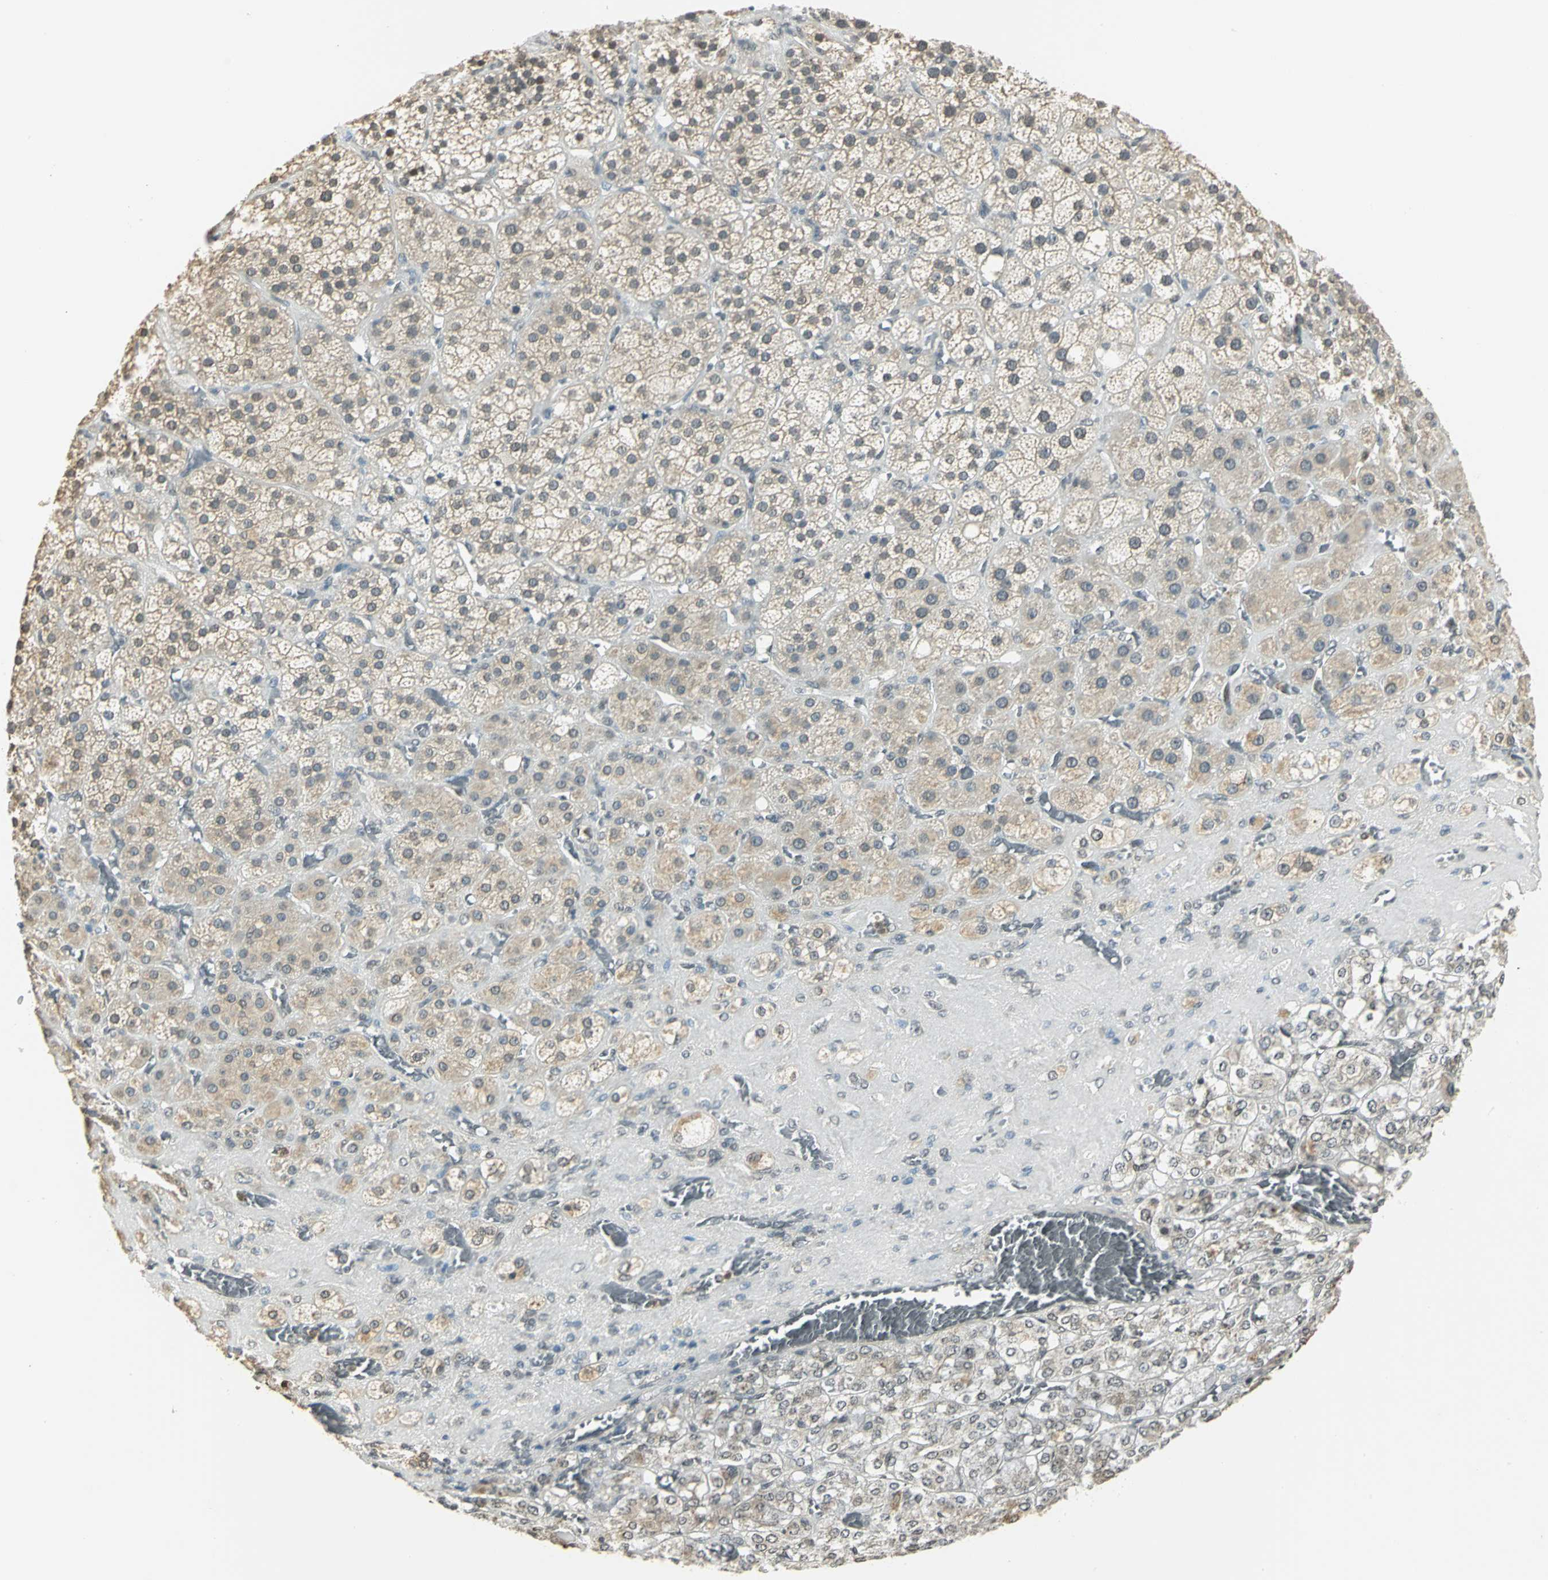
{"staining": {"intensity": "weak", "quantity": "25%-75%", "location": "cytoplasmic/membranous"}, "tissue": "adrenal gland", "cell_type": "Glandular cells", "image_type": "normal", "snomed": [{"axis": "morphology", "description": "Normal tissue, NOS"}, {"axis": "topography", "description": "Adrenal gland"}], "caption": "A brown stain shows weak cytoplasmic/membranous positivity of a protein in glandular cells of benign human adrenal gland.", "gene": "SMARCA5", "patient": {"sex": "female", "age": 71}}